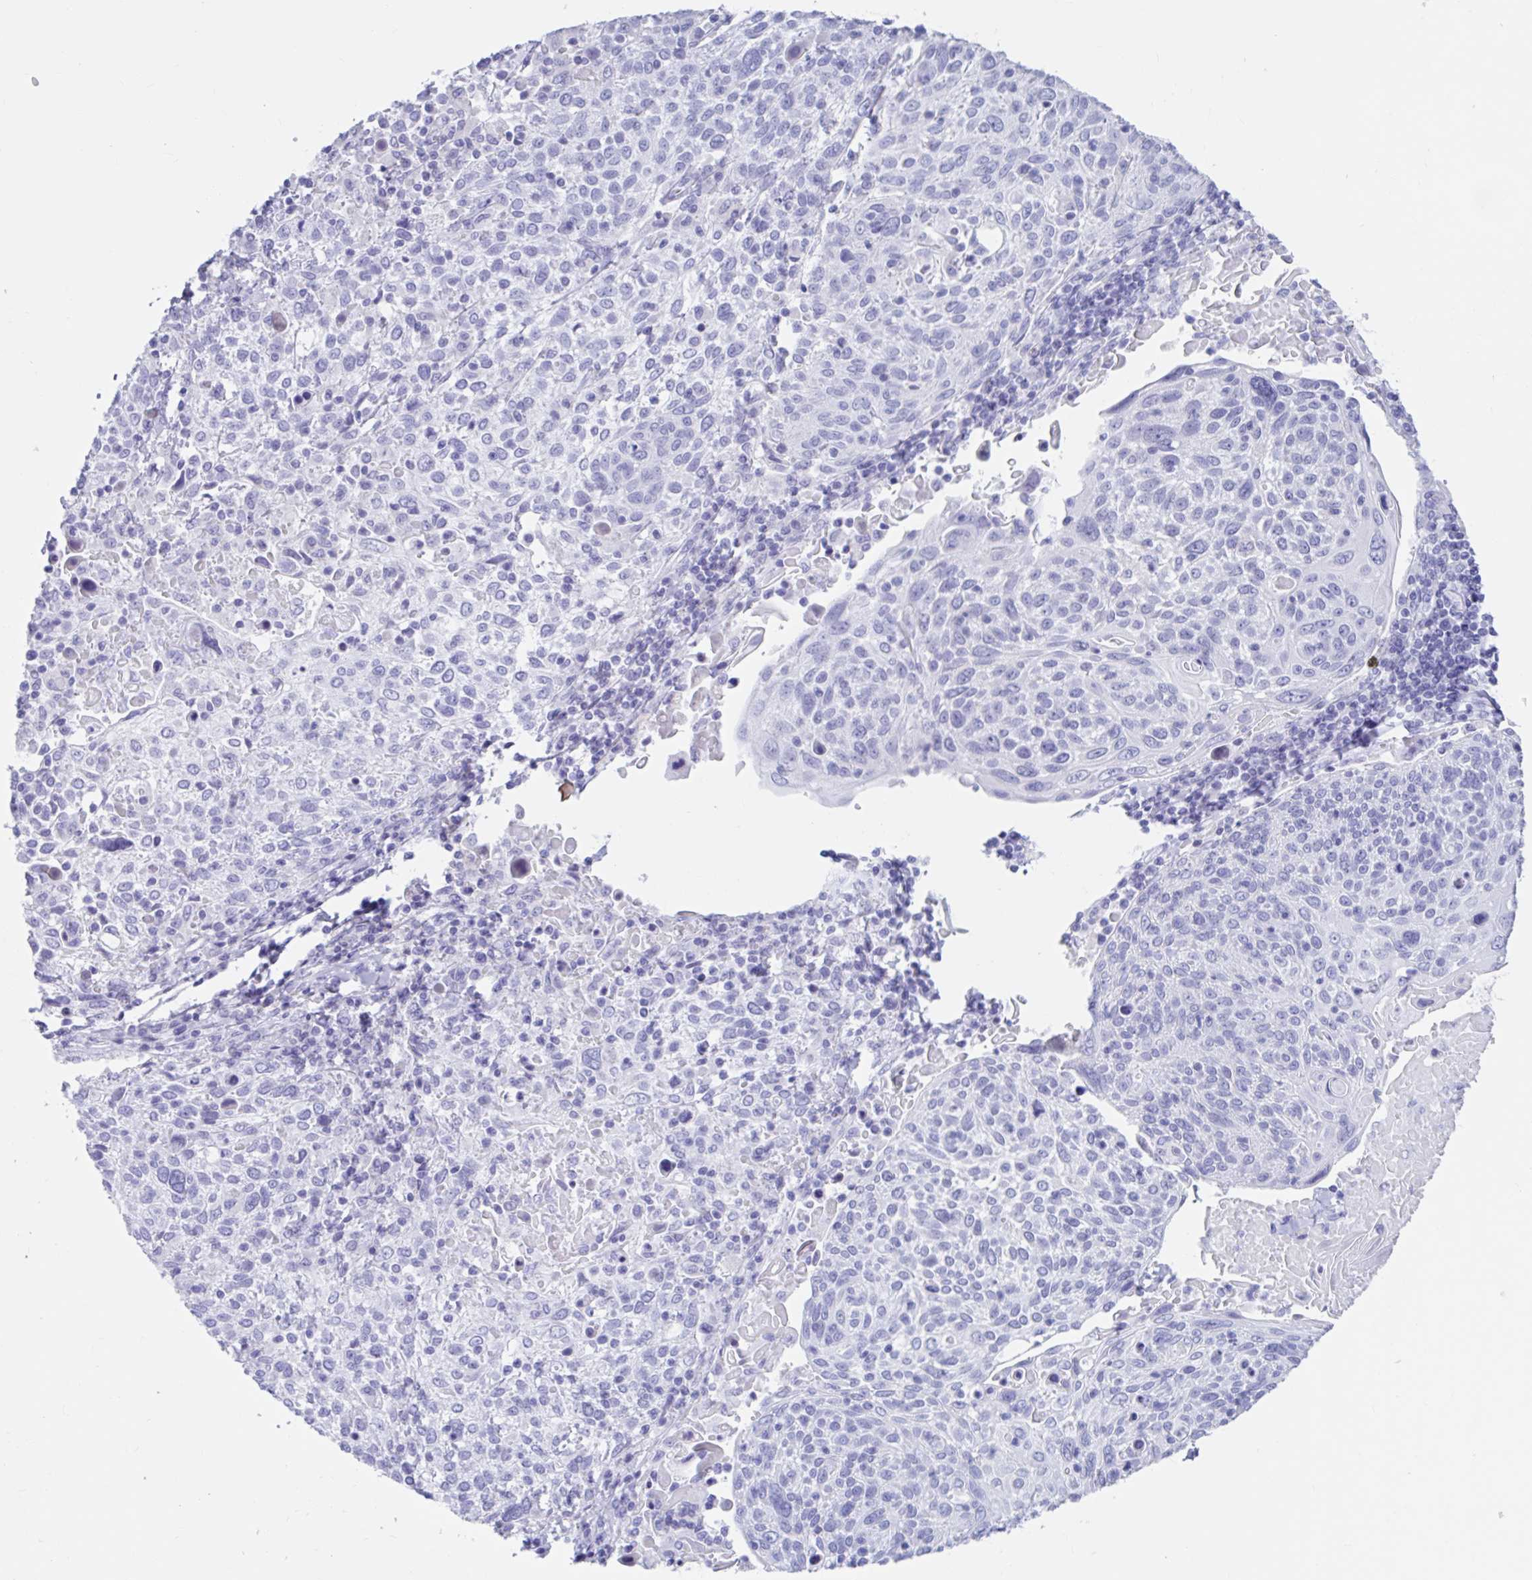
{"staining": {"intensity": "negative", "quantity": "none", "location": "none"}, "tissue": "cervical cancer", "cell_type": "Tumor cells", "image_type": "cancer", "snomed": [{"axis": "morphology", "description": "Squamous cell carcinoma, NOS"}, {"axis": "topography", "description": "Cervix"}], "caption": "Immunohistochemistry photomicrograph of human cervical squamous cell carcinoma stained for a protein (brown), which reveals no staining in tumor cells.", "gene": "DPEP3", "patient": {"sex": "female", "age": 61}}